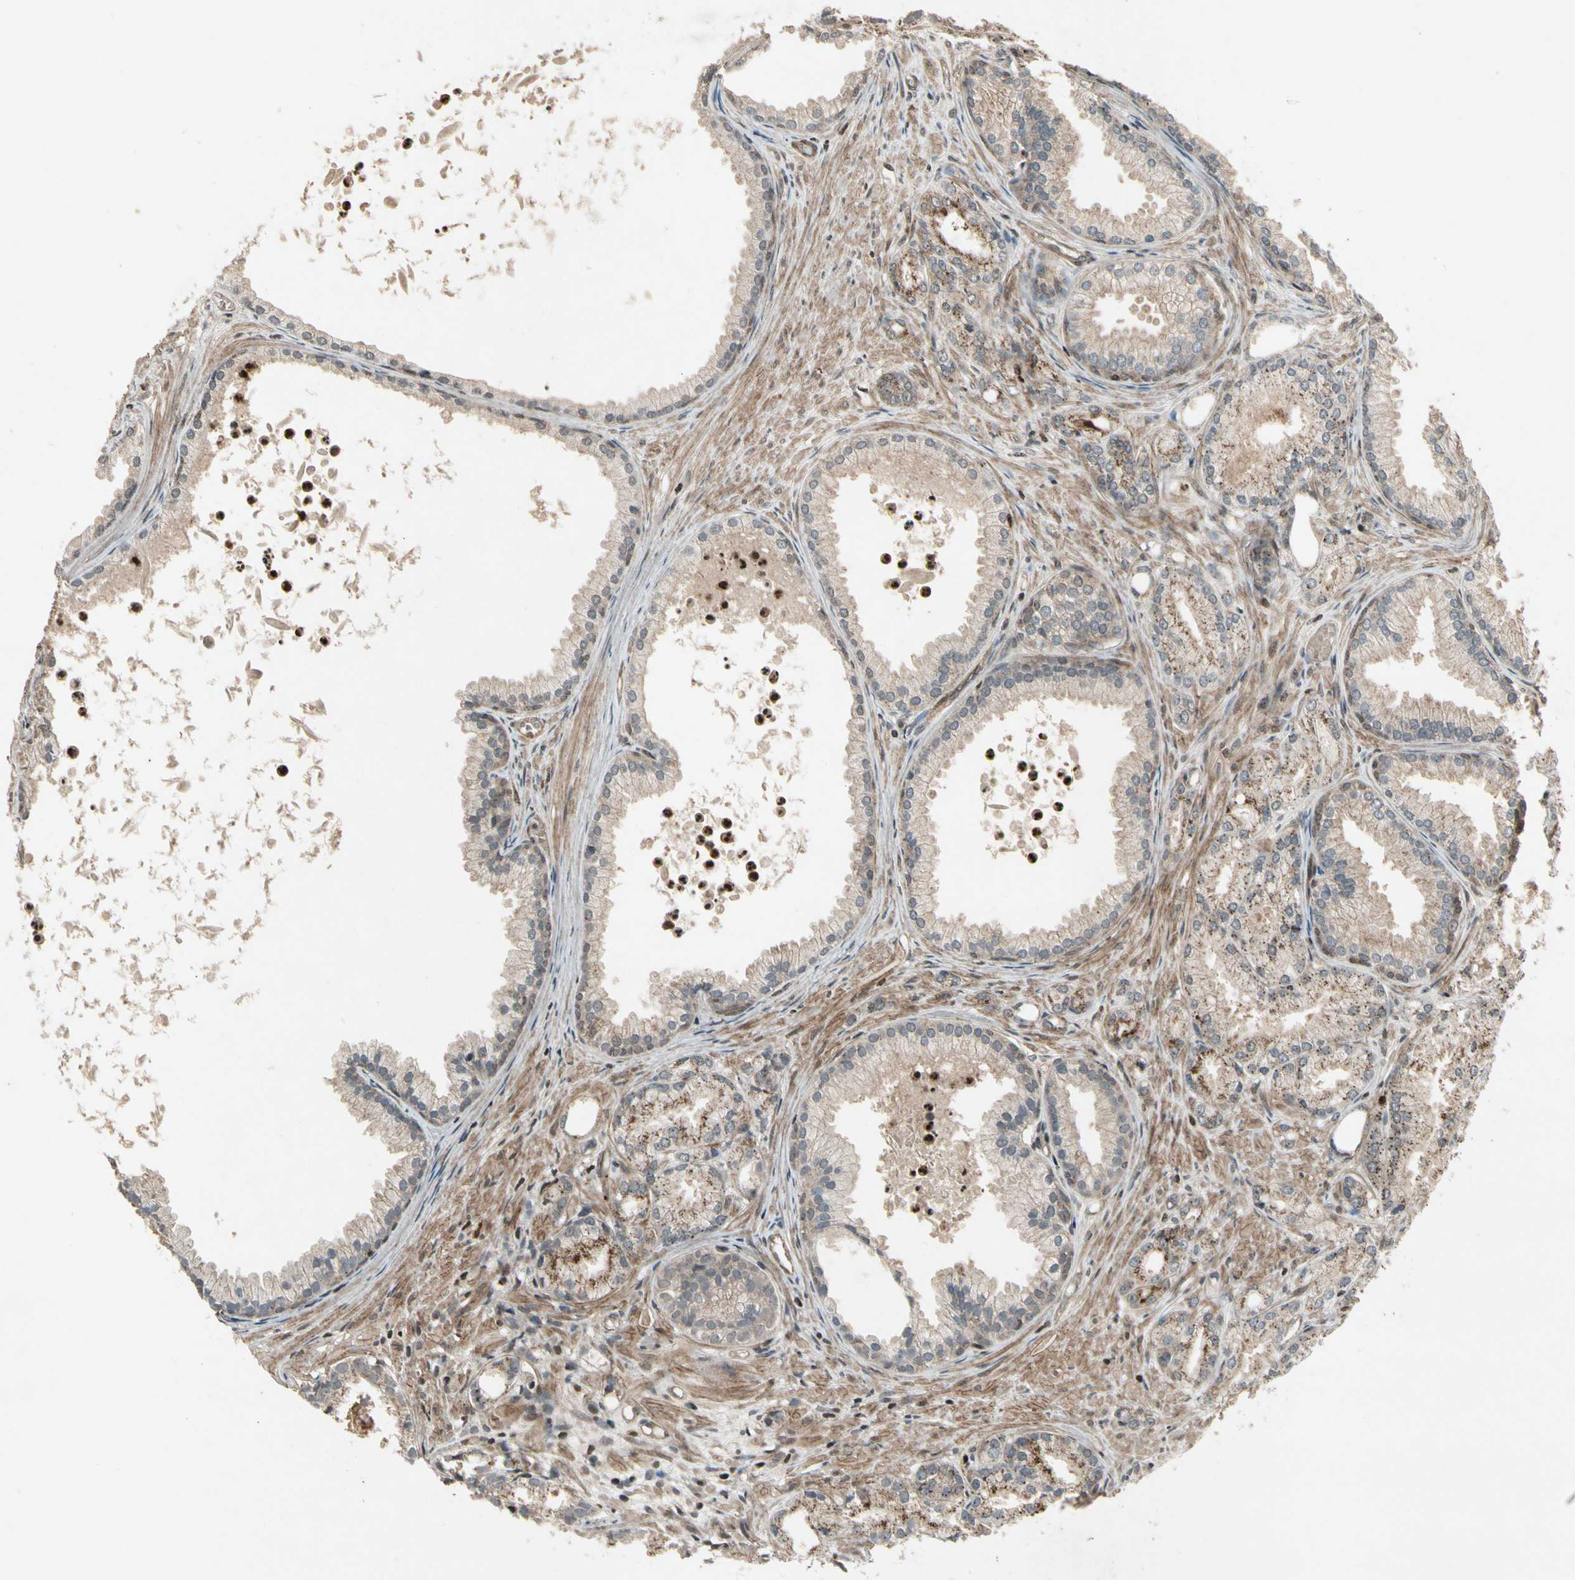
{"staining": {"intensity": "weak", "quantity": ">75%", "location": "cytoplasmic/membranous"}, "tissue": "prostate cancer", "cell_type": "Tumor cells", "image_type": "cancer", "snomed": [{"axis": "morphology", "description": "Adenocarcinoma, Low grade"}, {"axis": "topography", "description": "Prostate"}], "caption": "Protein positivity by immunohistochemistry displays weak cytoplasmic/membranous positivity in approximately >75% of tumor cells in prostate adenocarcinoma (low-grade). (Stains: DAB in brown, nuclei in blue, Microscopy: brightfield microscopy at high magnification).", "gene": "GLRX", "patient": {"sex": "male", "age": 72}}